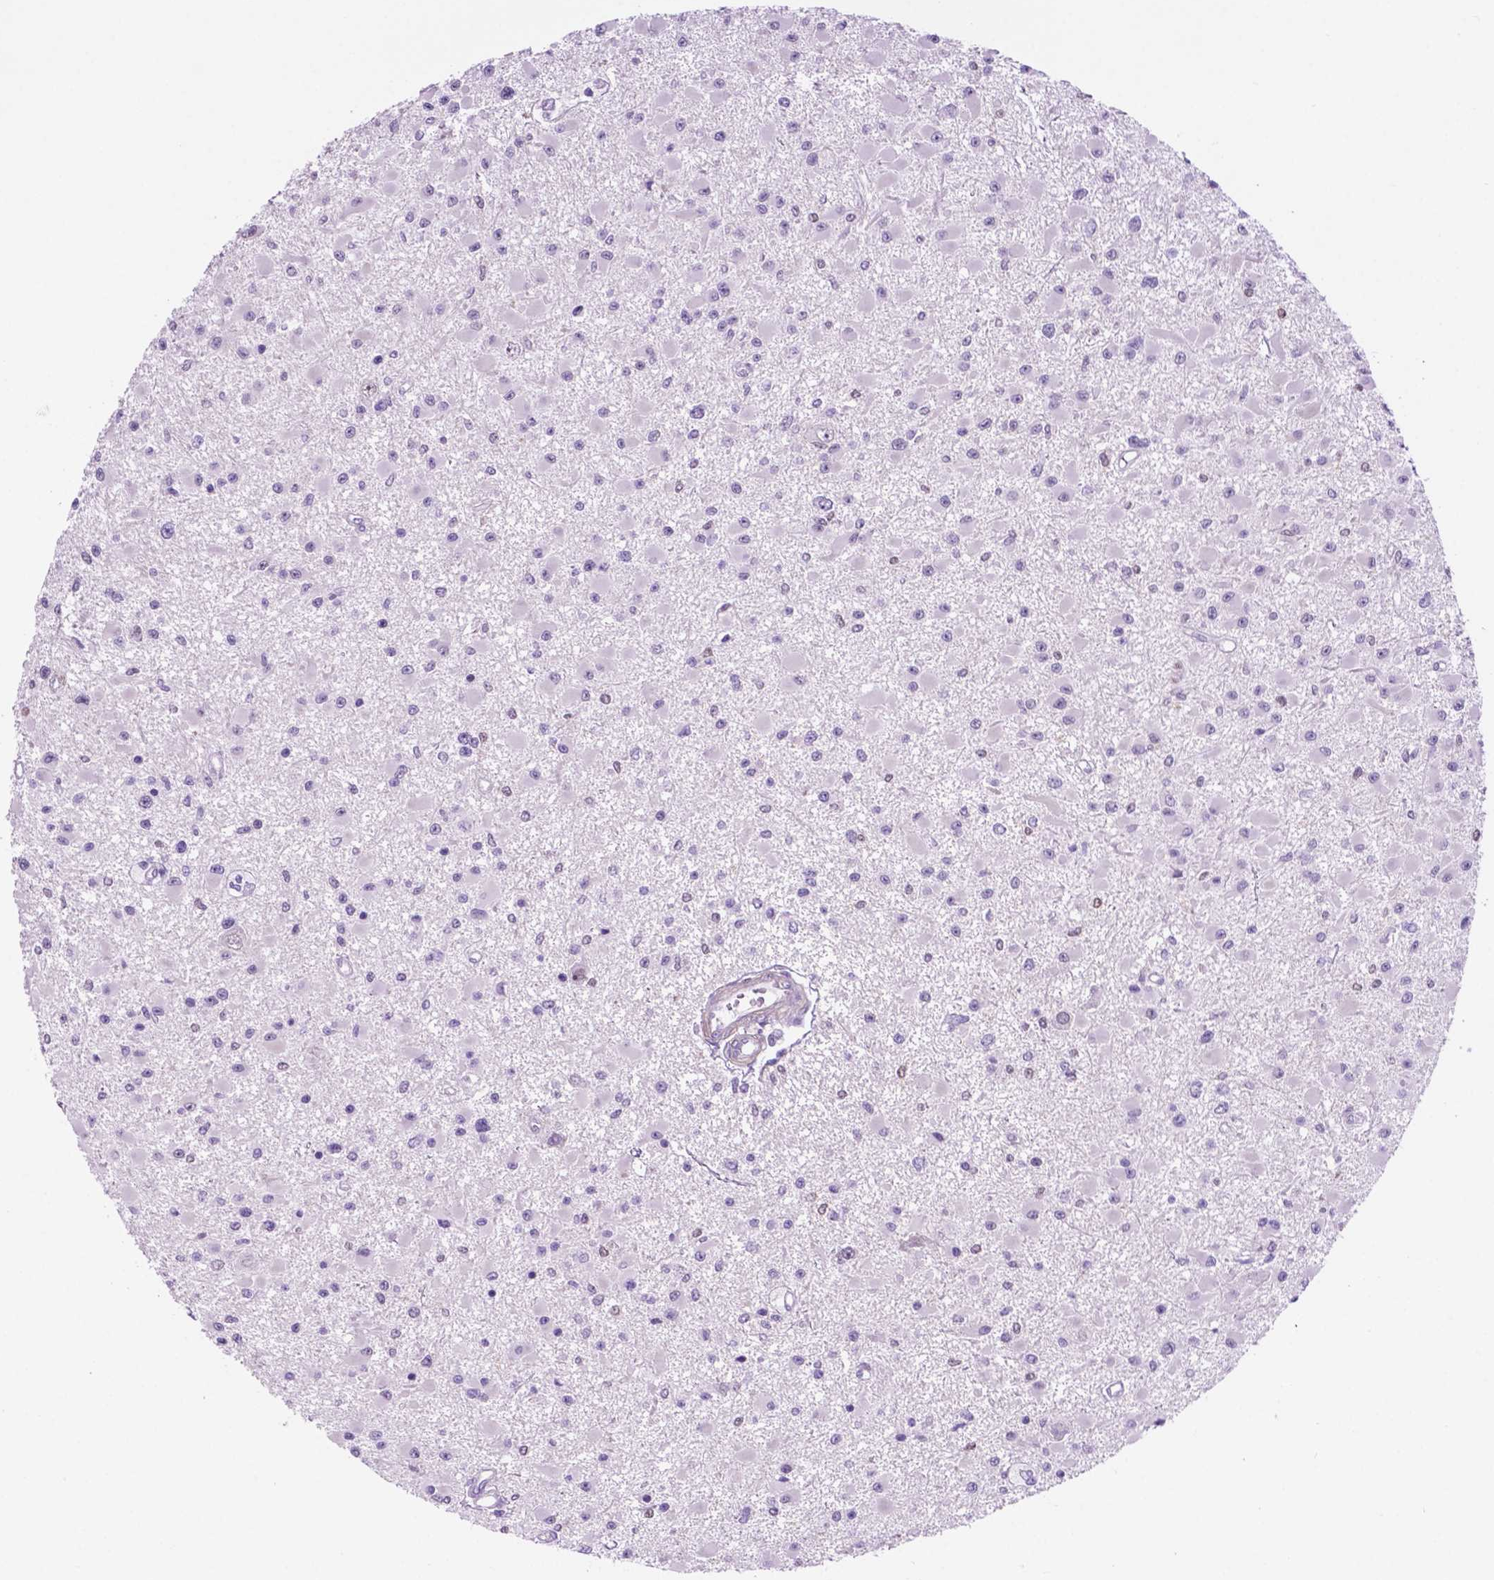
{"staining": {"intensity": "negative", "quantity": "none", "location": "none"}, "tissue": "glioma", "cell_type": "Tumor cells", "image_type": "cancer", "snomed": [{"axis": "morphology", "description": "Glioma, malignant, High grade"}, {"axis": "topography", "description": "Brain"}], "caption": "Protein analysis of high-grade glioma (malignant) displays no significant staining in tumor cells.", "gene": "ACY3", "patient": {"sex": "male", "age": 54}}